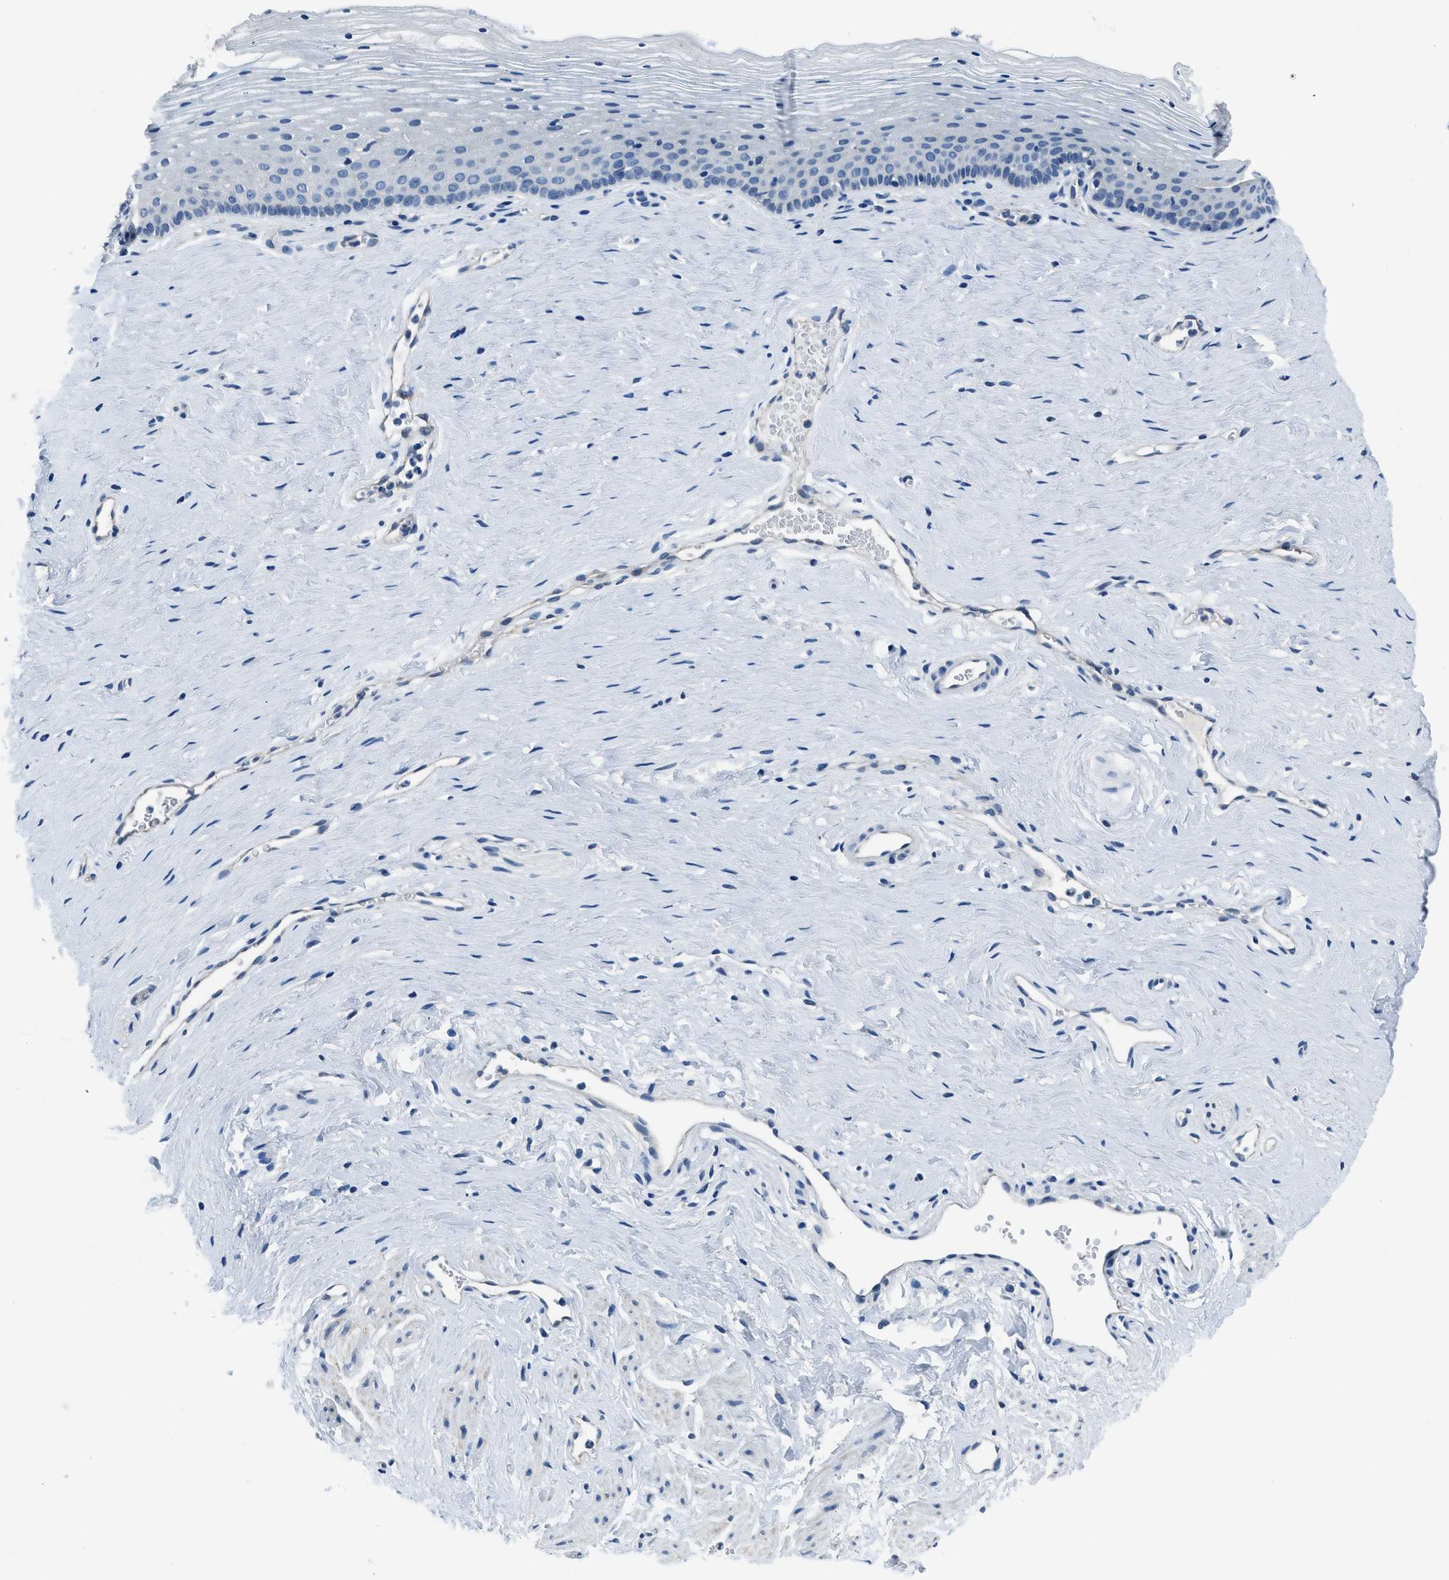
{"staining": {"intensity": "negative", "quantity": "none", "location": "none"}, "tissue": "vagina", "cell_type": "Squamous epithelial cells", "image_type": "normal", "snomed": [{"axis": "morphology", "description": "Normal tissue, NOS"}, {"axis": "topography", "description": "Vagina"}], "caption": "Squamous epithelial cells show no significant positivity in benign vagina. (Brightfield microscopy of DAB (3,3'-diaminobenzidine) immunohistochemistry (IHC) at high magnification).", "gene": "GJA3", "patient": {"sex": "female", "age": 32}}